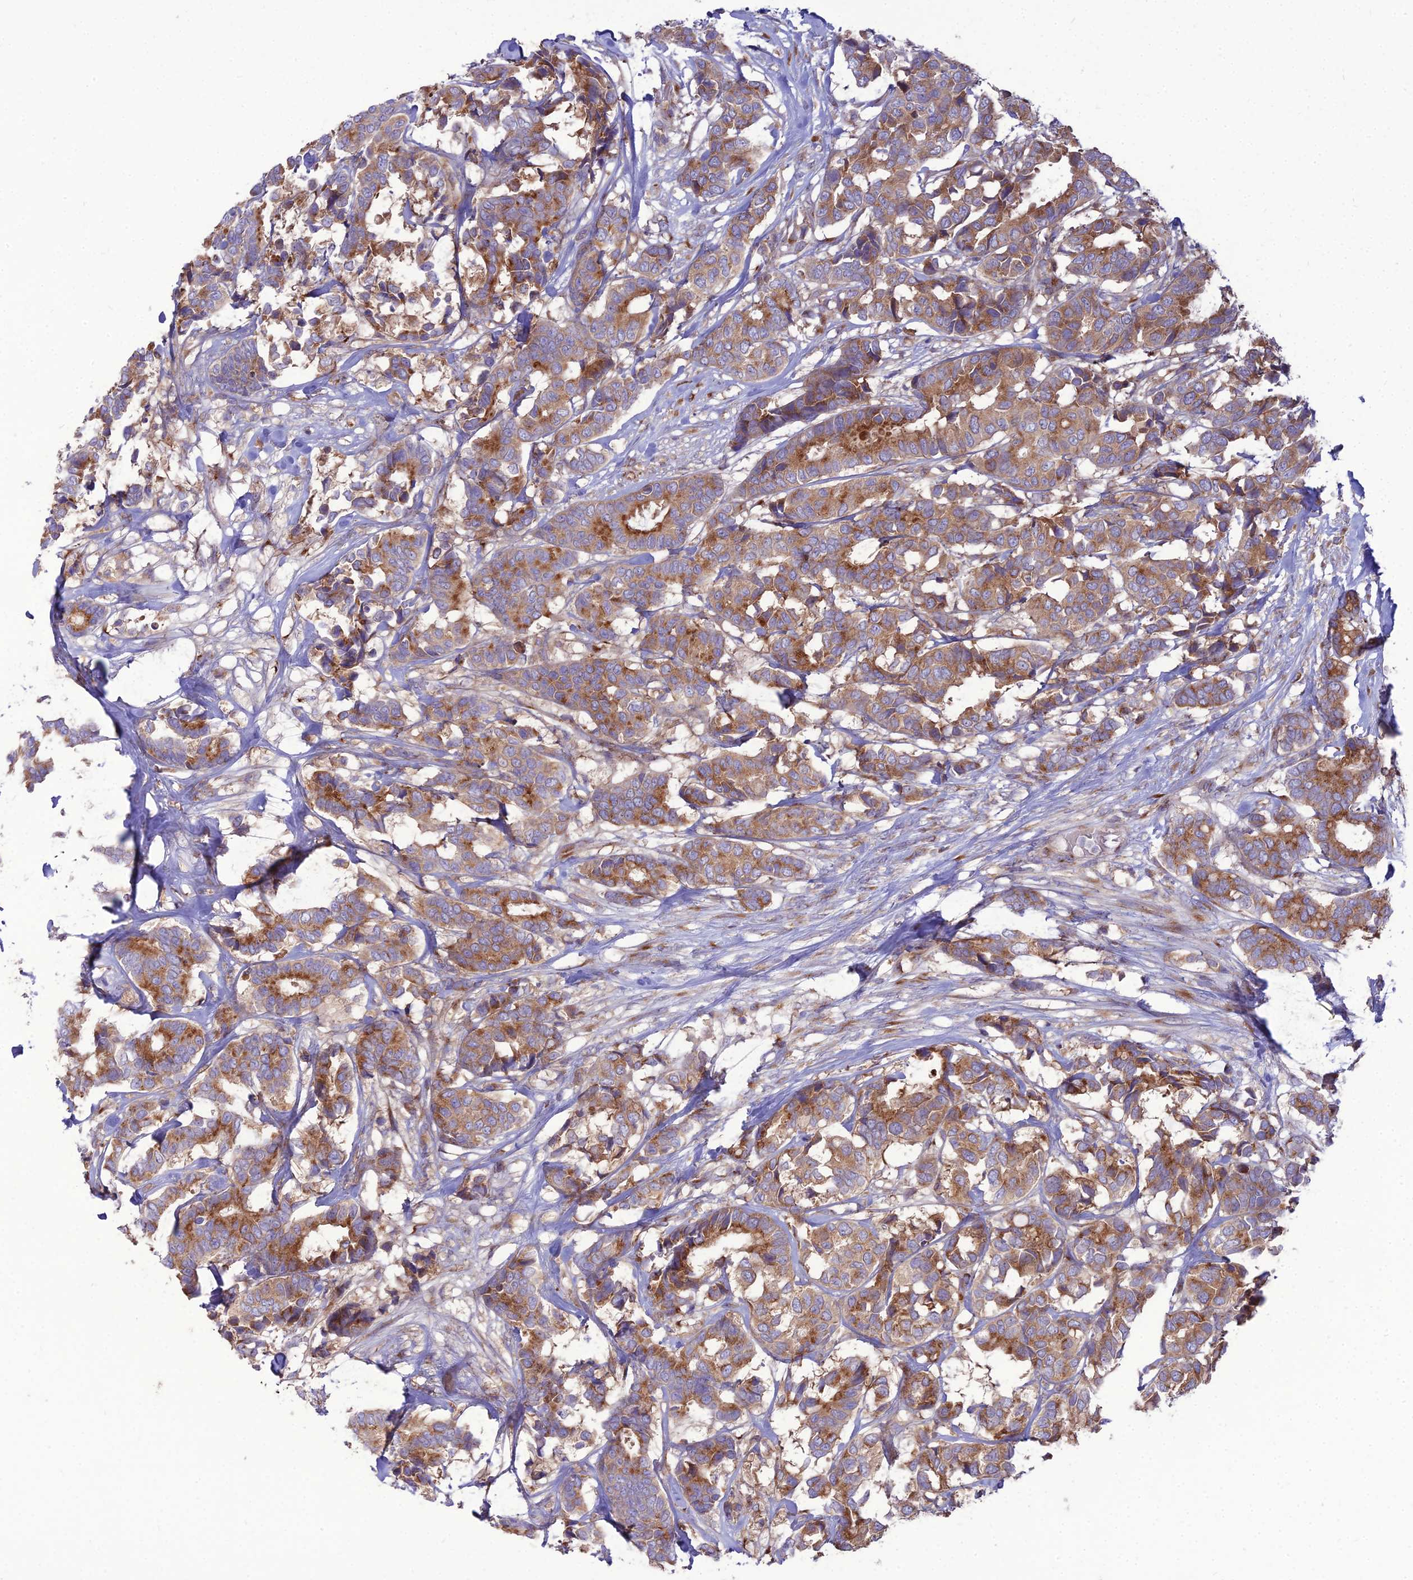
{"staining": {"intensity": "moderate", "quantity": ">75%", "location": "cytoplasmic/membranous"}, "tissue": "breast cancer", "cell_type": "Tumor cells", "image_type": "cancer", "snomed": [{"axis": "morphology", "description": "Normal tissue, NOS"}, {"axis": "morphology", "description": "Duct carcinoma"}, {"axis": "topography", "description": "Breast"}], "caption": "The image exhibits staining of breast cancer (intraductal carcinoma), revealing moderate cytoplasmic/membranous protein staining (brown color) within tumor cells.", "gene": "SPRYD7", "patient": {"sex": "female", "age": 87}}